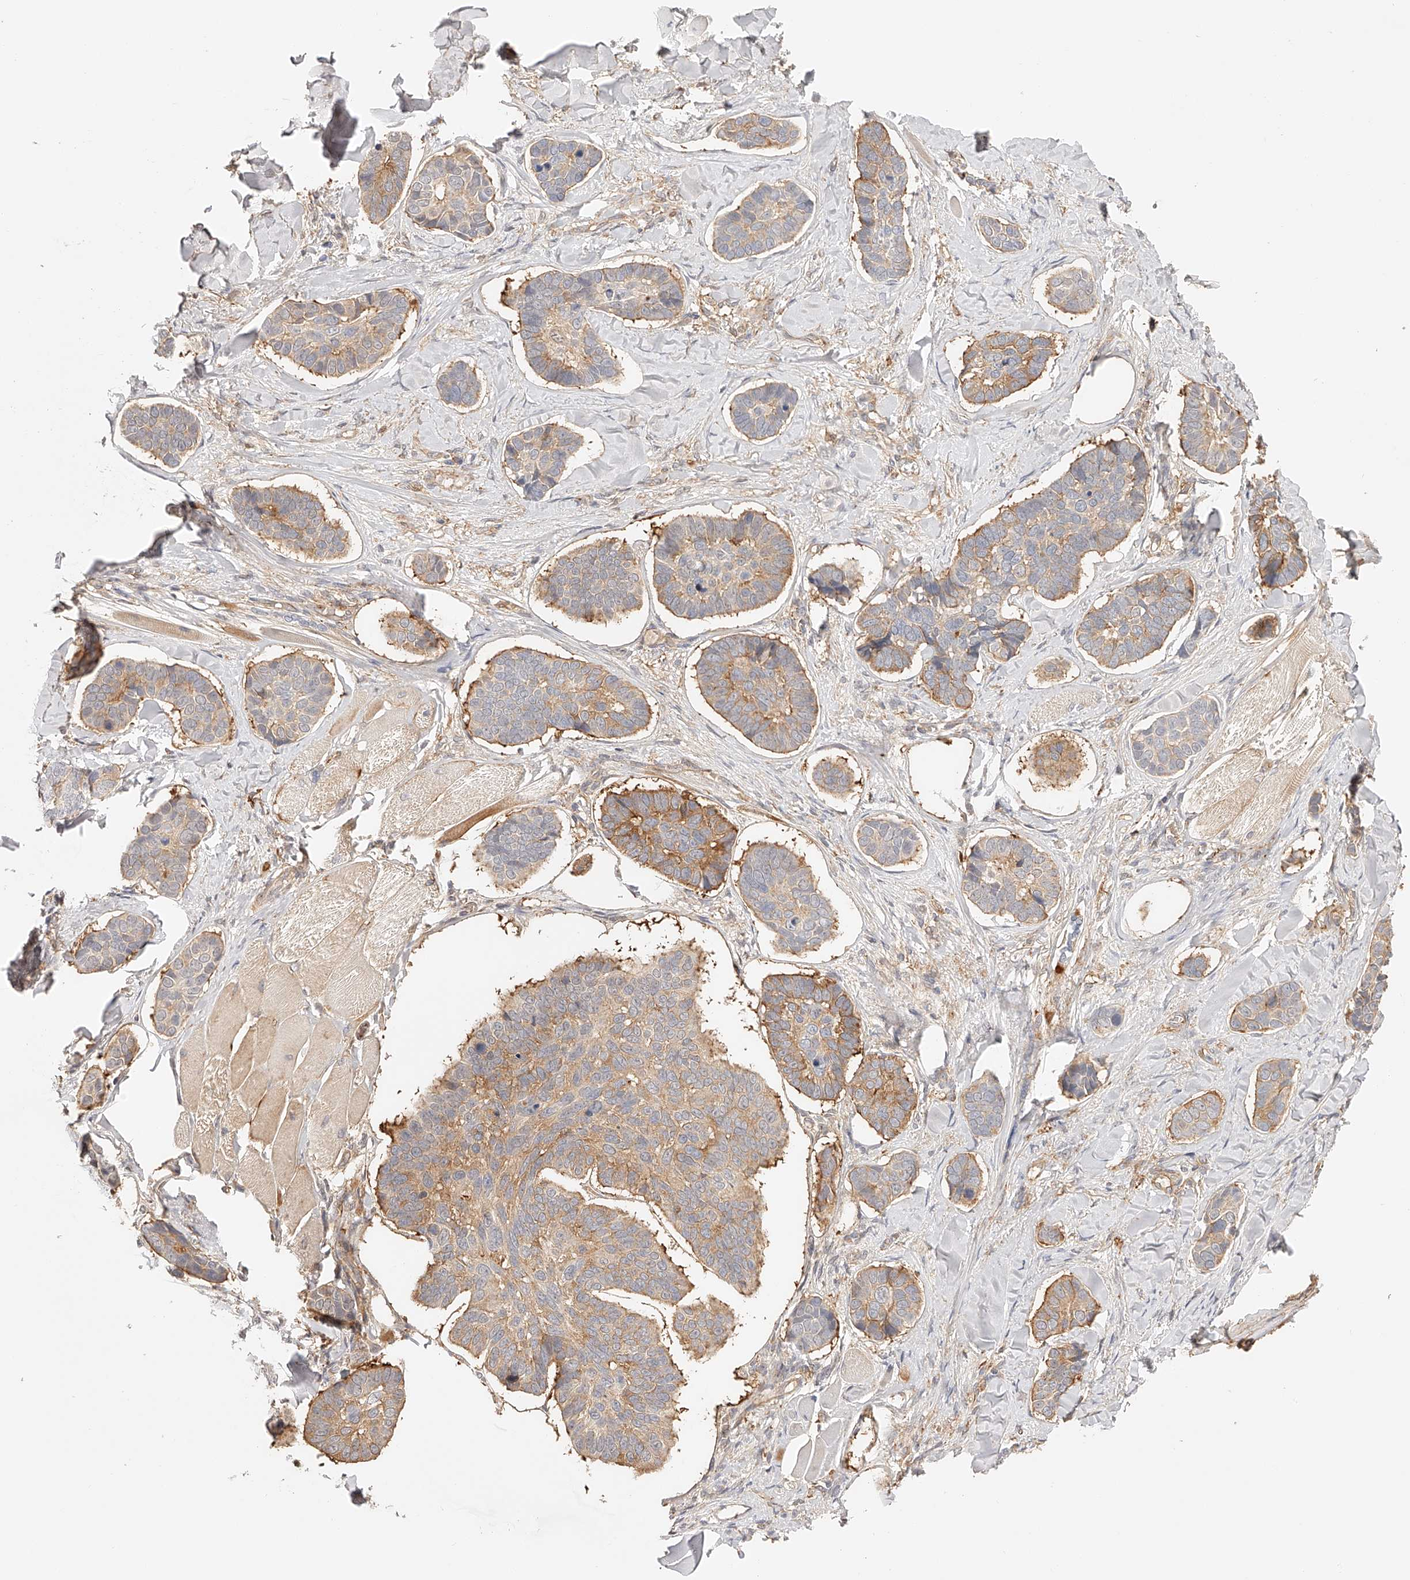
{"staining": {"intensity": "moderate", "quantity": ">75%", "location": "cytoplasmic/membranous"}, "tissue": "skin cancer", "cell_type": "Tumor cells", "image_type": "cancer", "snomed": [{"axis": "morphology", "description": "Basal cell carcinoma"}, {"axis": "topography", "description": "Skin"}], "caption": "IHC image of basal cell carcinoma (skin) stained for a protein (brown), which displays medium levels of moderate cytoplasmic/membranous positivity in about >75% of tumor cells.", "gene": "SYNC", "patient": {"sex": "male", "age": 62}}